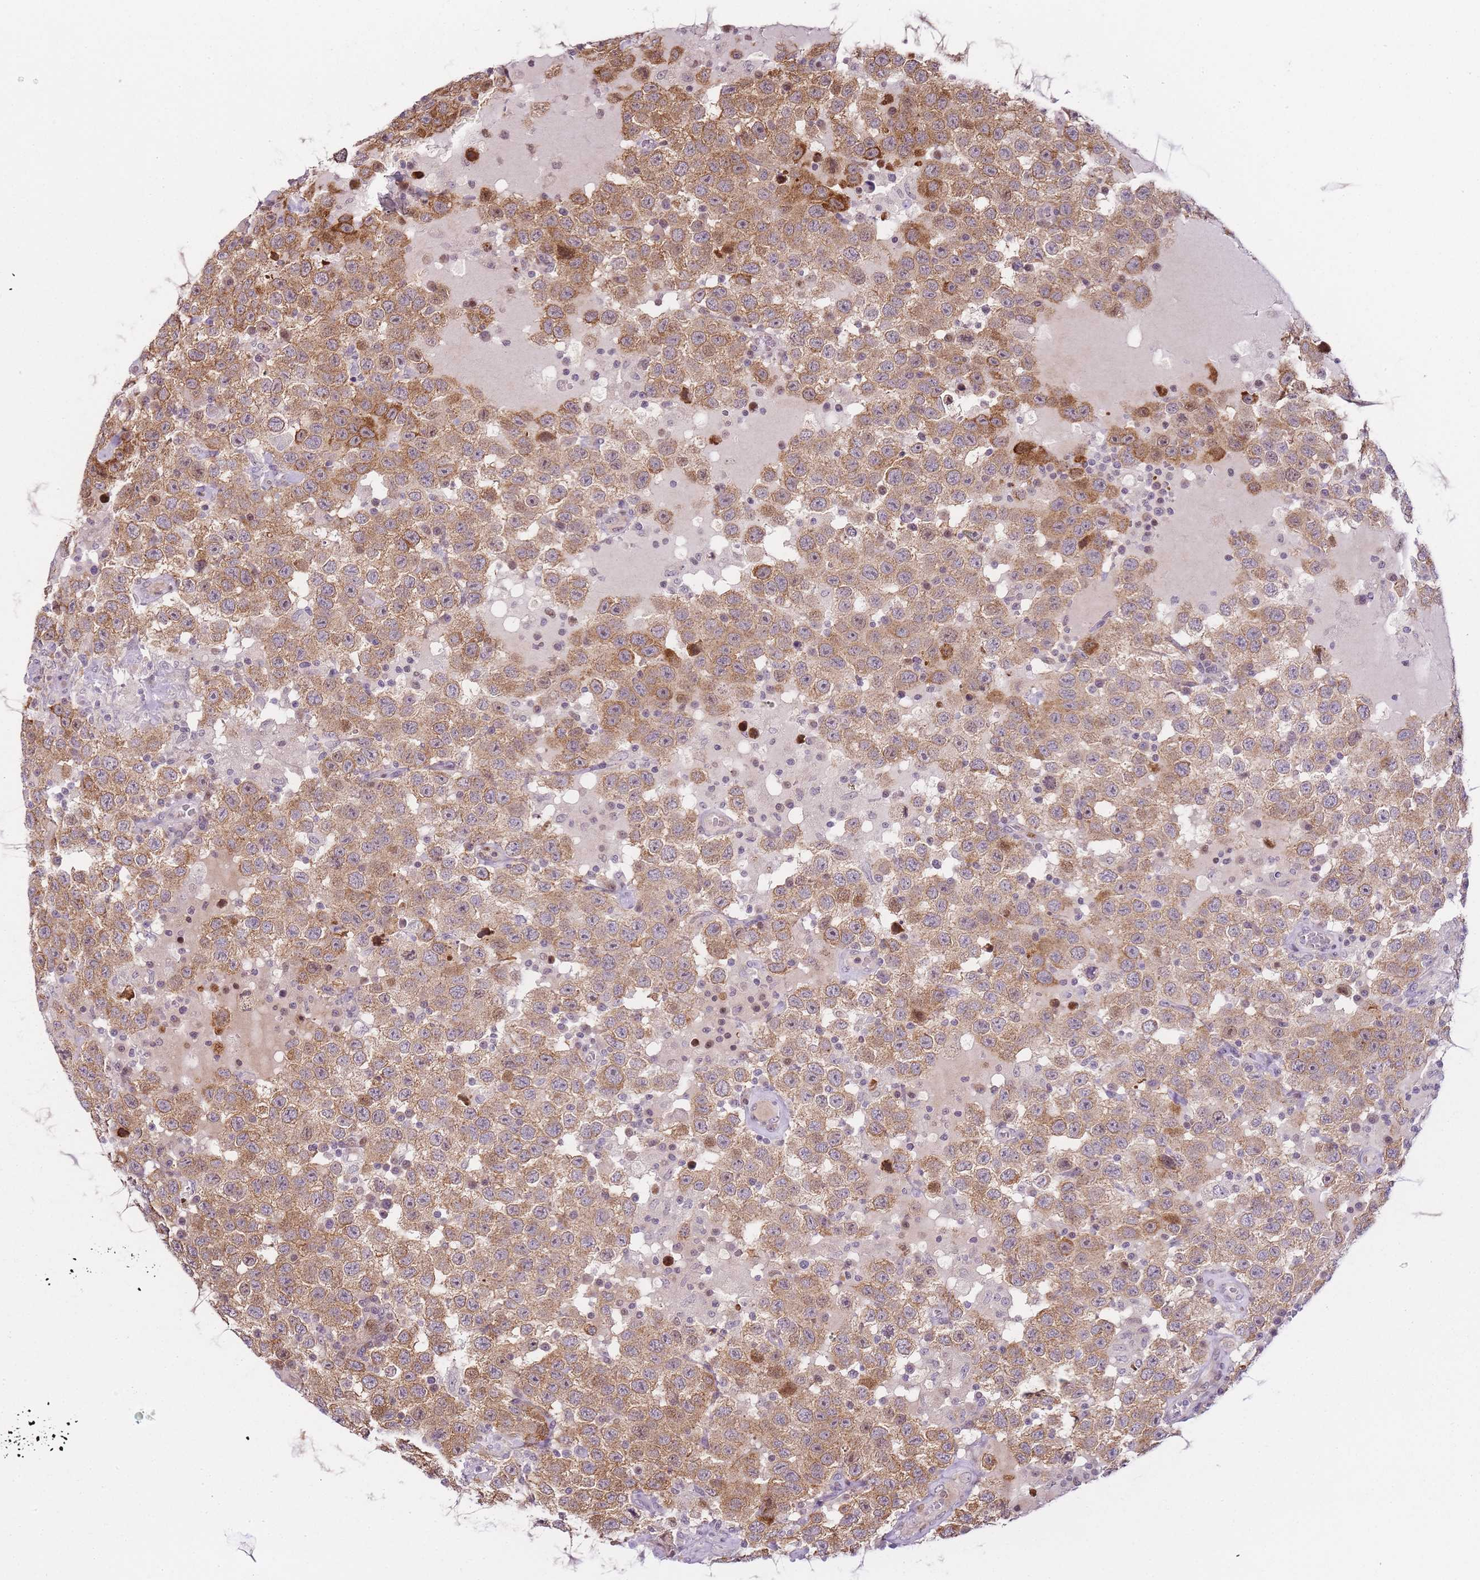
{"staining": {"intensity": "moderate", "quantity": ">75%", "location": "cytoplasmic/membranous"}, "tissue": "testis cancer", "cell_type": "Tumor cells", "image_type": "cancer", "snomed": [{"axis": "morphology", "description": "Seminoma, NOS"}, {"axis": "topography", "description": "Testis"}], "caption": "A brown stain shows moderate cytoplasmic/membranous expression of a protein in testis cancer tumor cells.", "gene": "OGG1", "patient": {"sex": "male", "age": 41}}